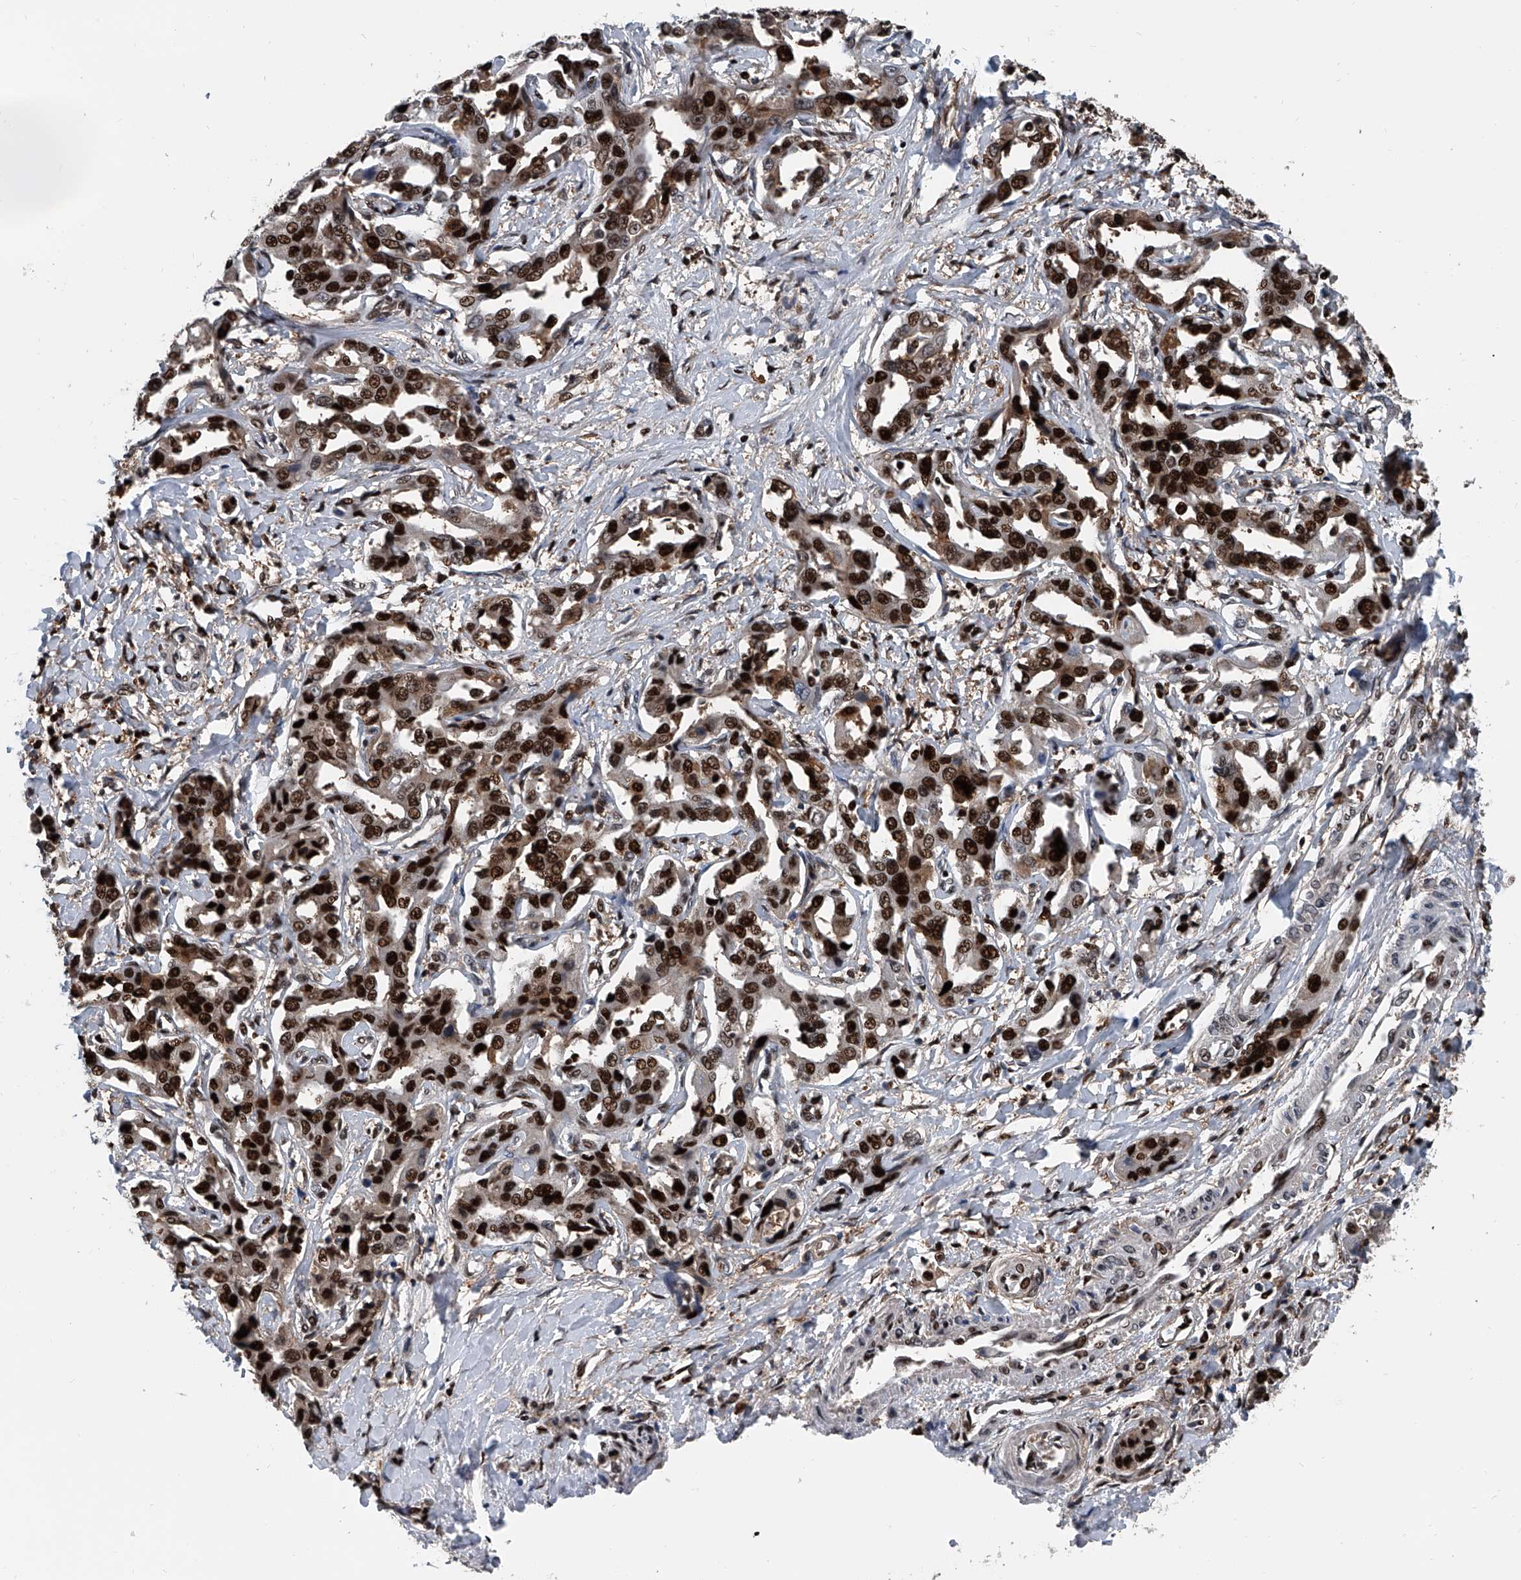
{"staining": {"intensity": "strong", "quantity": ">75%", "location": "nuclear"}, "tissue": "liver cancer", "cell_type": "Tumor cells", "image_type": "cancer", "snomed": [{"axis": "morphology", "description": "Cholangiocarcinoma"}, {"axis": "topography", "description": "Liver"}], "caption": "The photomicrograph displays immunohistochemical staining of cholangiocarcinoma (liver). There is strong nuclear staining is present in about >75% of tumor cells. (DAB (3,3'-diaminobenzidine) = brown stain, brightfield microscopy at high magnification).", "gene": "FKBP5", "patient": {"sex": "male", "age": 59}}